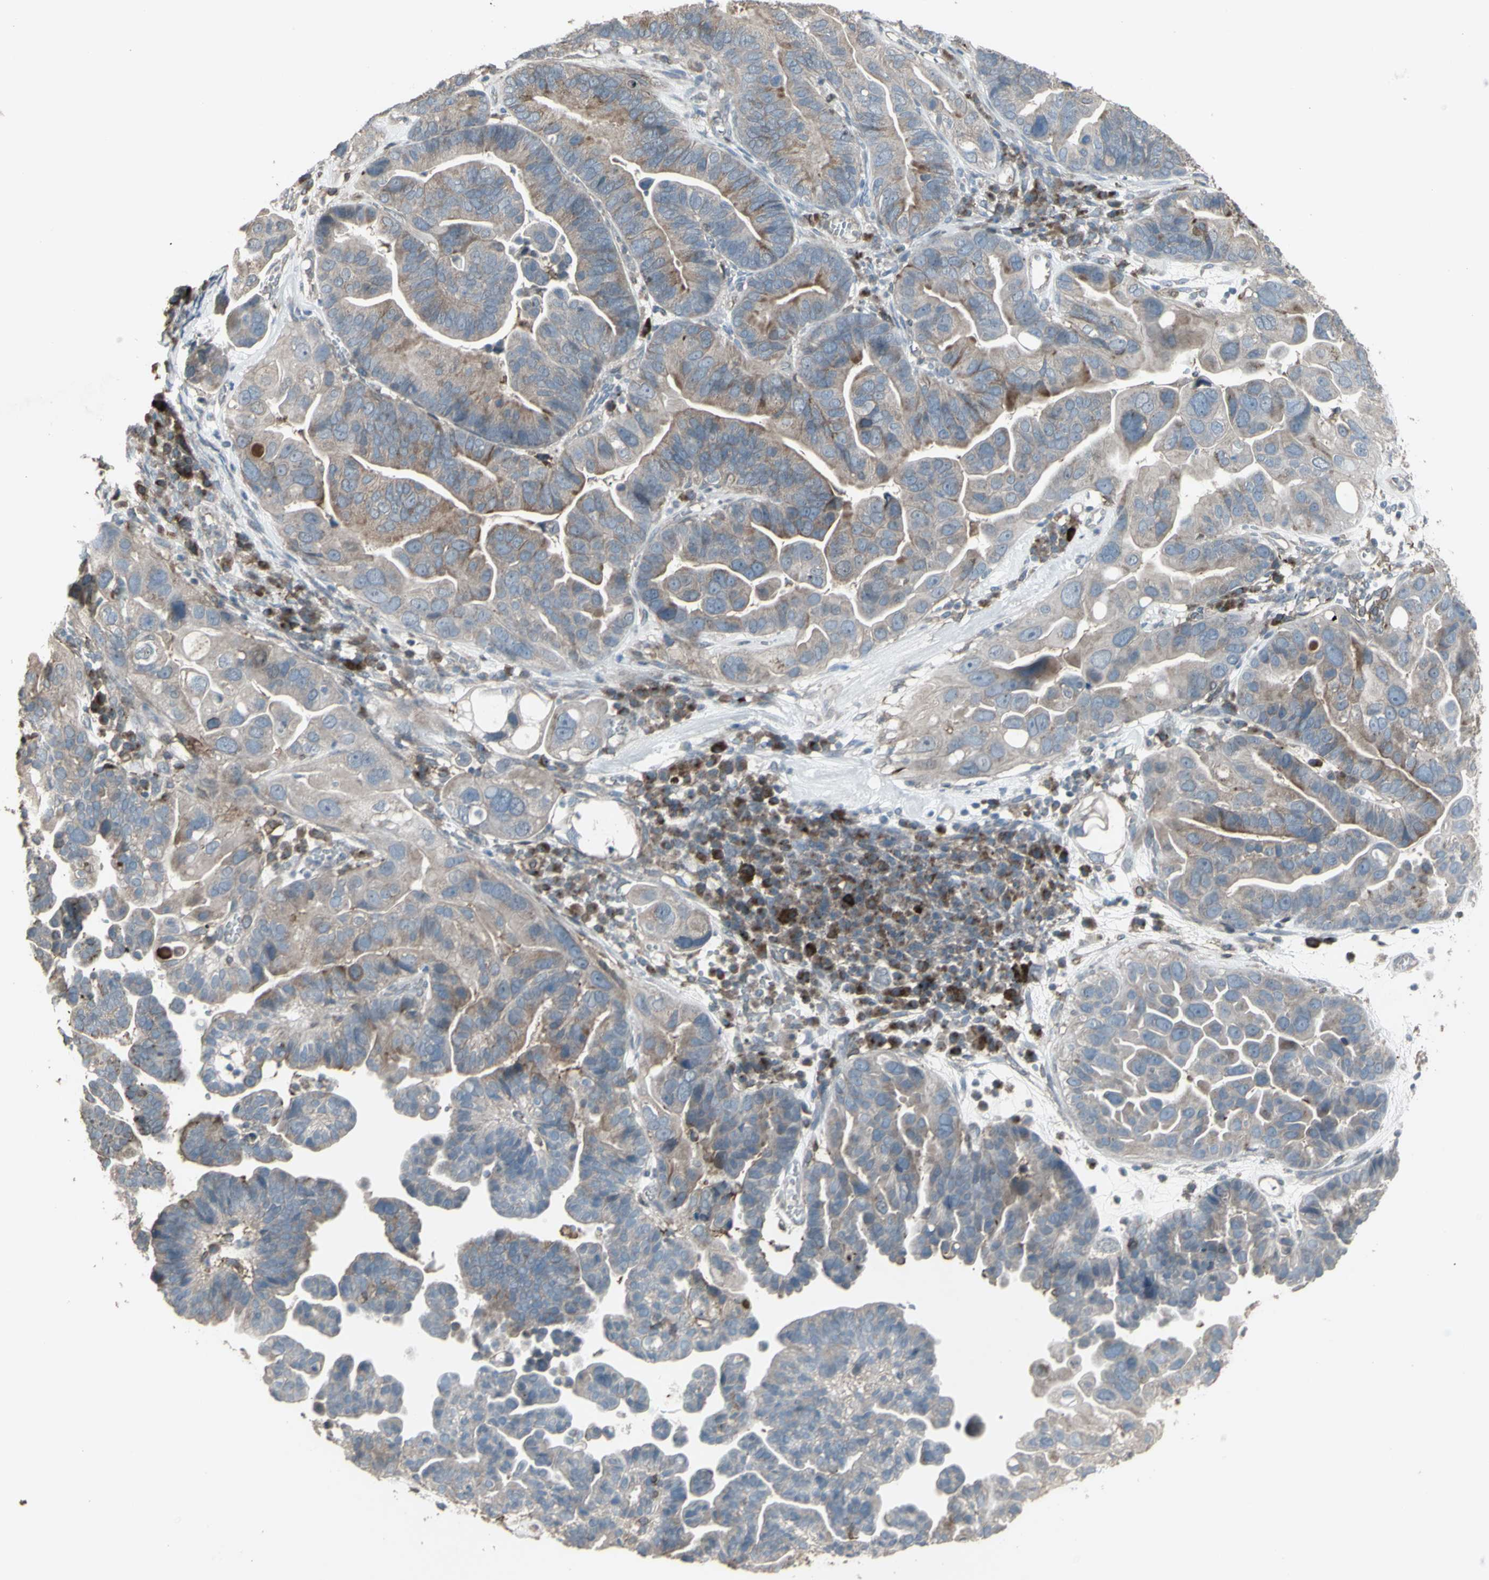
{"staining": {"intensity": "weak", "quantity": ">75%", "location": "cytoplasmic/membranous"}, "tissue": "ovarian cancer", "cell_type": "Tumor cells", "image_type": "cancer", "snomed": [{"axis": "morphology", "description": "Cystadenocarcinoma, serous, NOS"}, {"axis": "topography", "description": "Ovary"}], "caption": "Immunohistochemistry (IHC) of human serous cystadenocarcinoma (ovarian) shows low levels of weak cytoplasmic/membranous positivity in approximately >75% of tumor cells.", "gene": "SMO", "patient": {"sex": "female", "age": 56}}